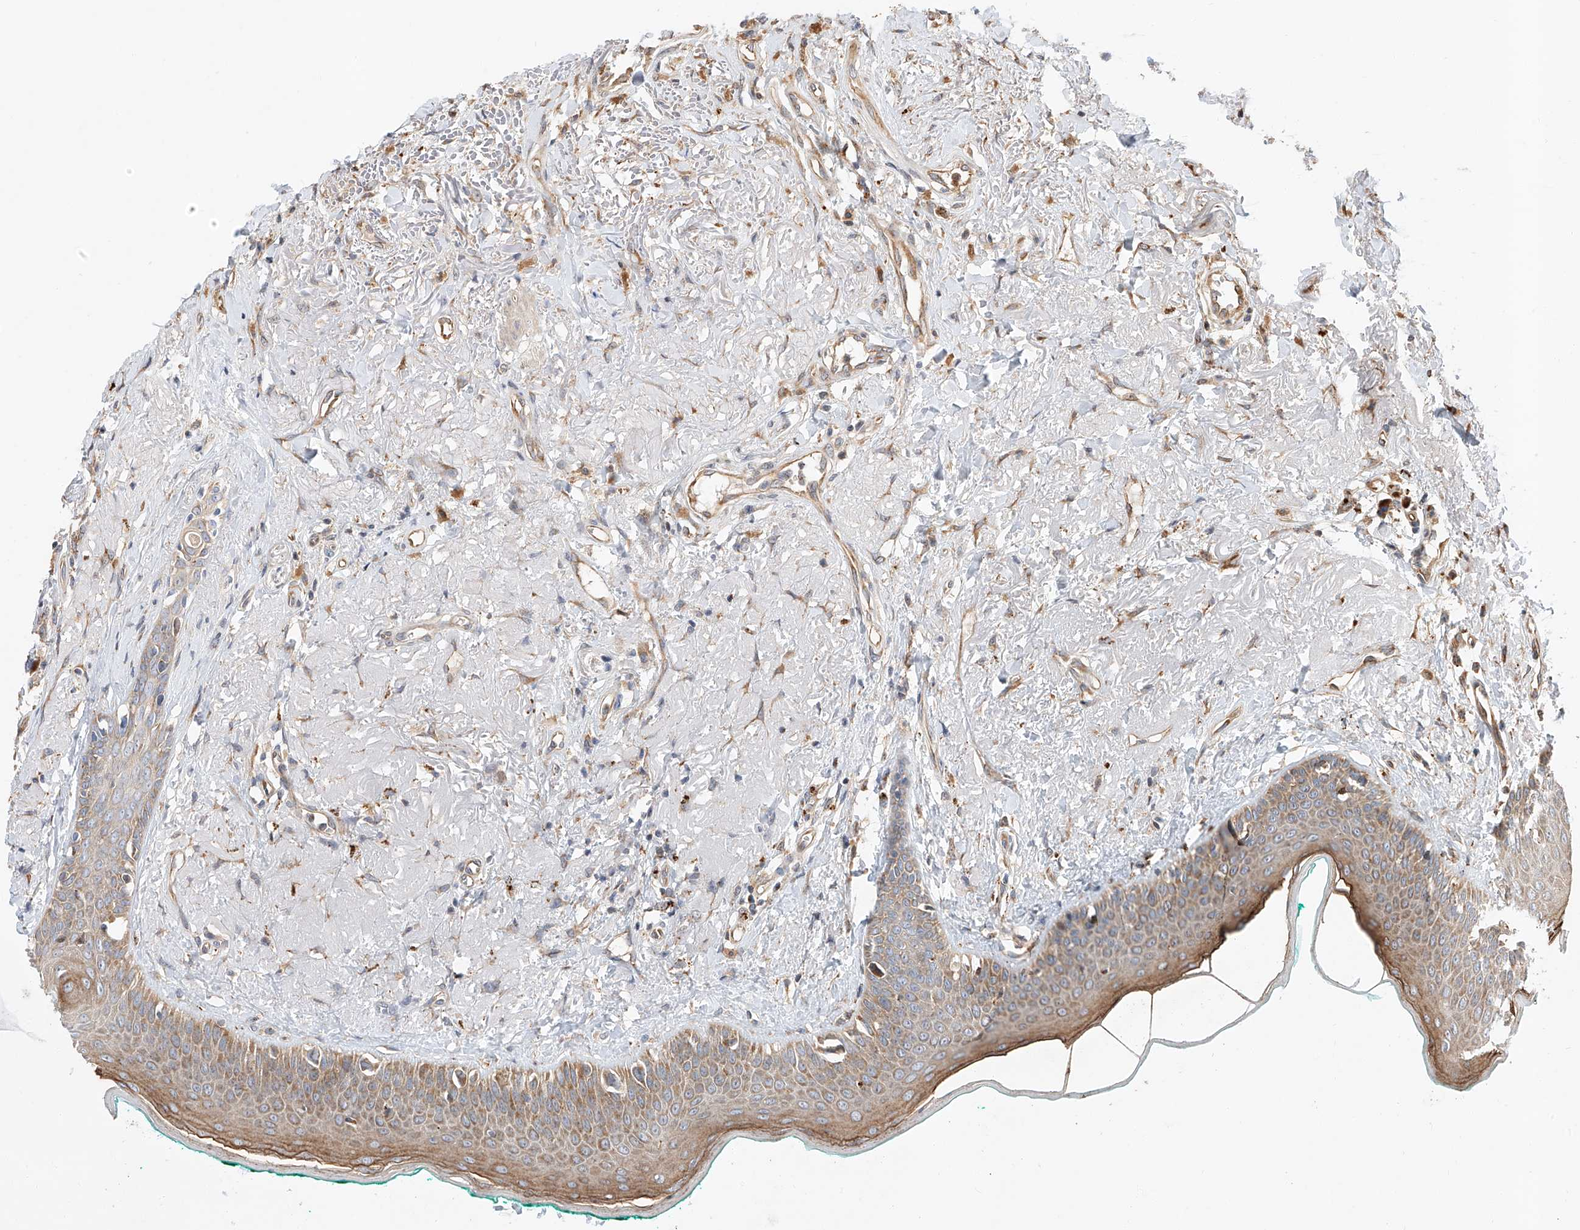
{"staining": {"intensity": "moderate", "quantity": ">75%", "location": "cytoplasmic/membranous"}, "tissue": "oral mucosa", "cell_type": "Squamous epithelial cells", "image_type": "normal", "snomed": [{"axis": "morphology", "description": "Normal tissue, NOS"}, {"axis": "topography", "description": "Oral tissue"}], "caption": "Immunohistochemical staining of normal human oral mucosa exhibits medium levels of moderate cytoplasmic/membranous staining in approximately >75% of squamous epithelial cells.", "gene": "DIRAS3", "patient": {"sex": "female", "age": 70}}